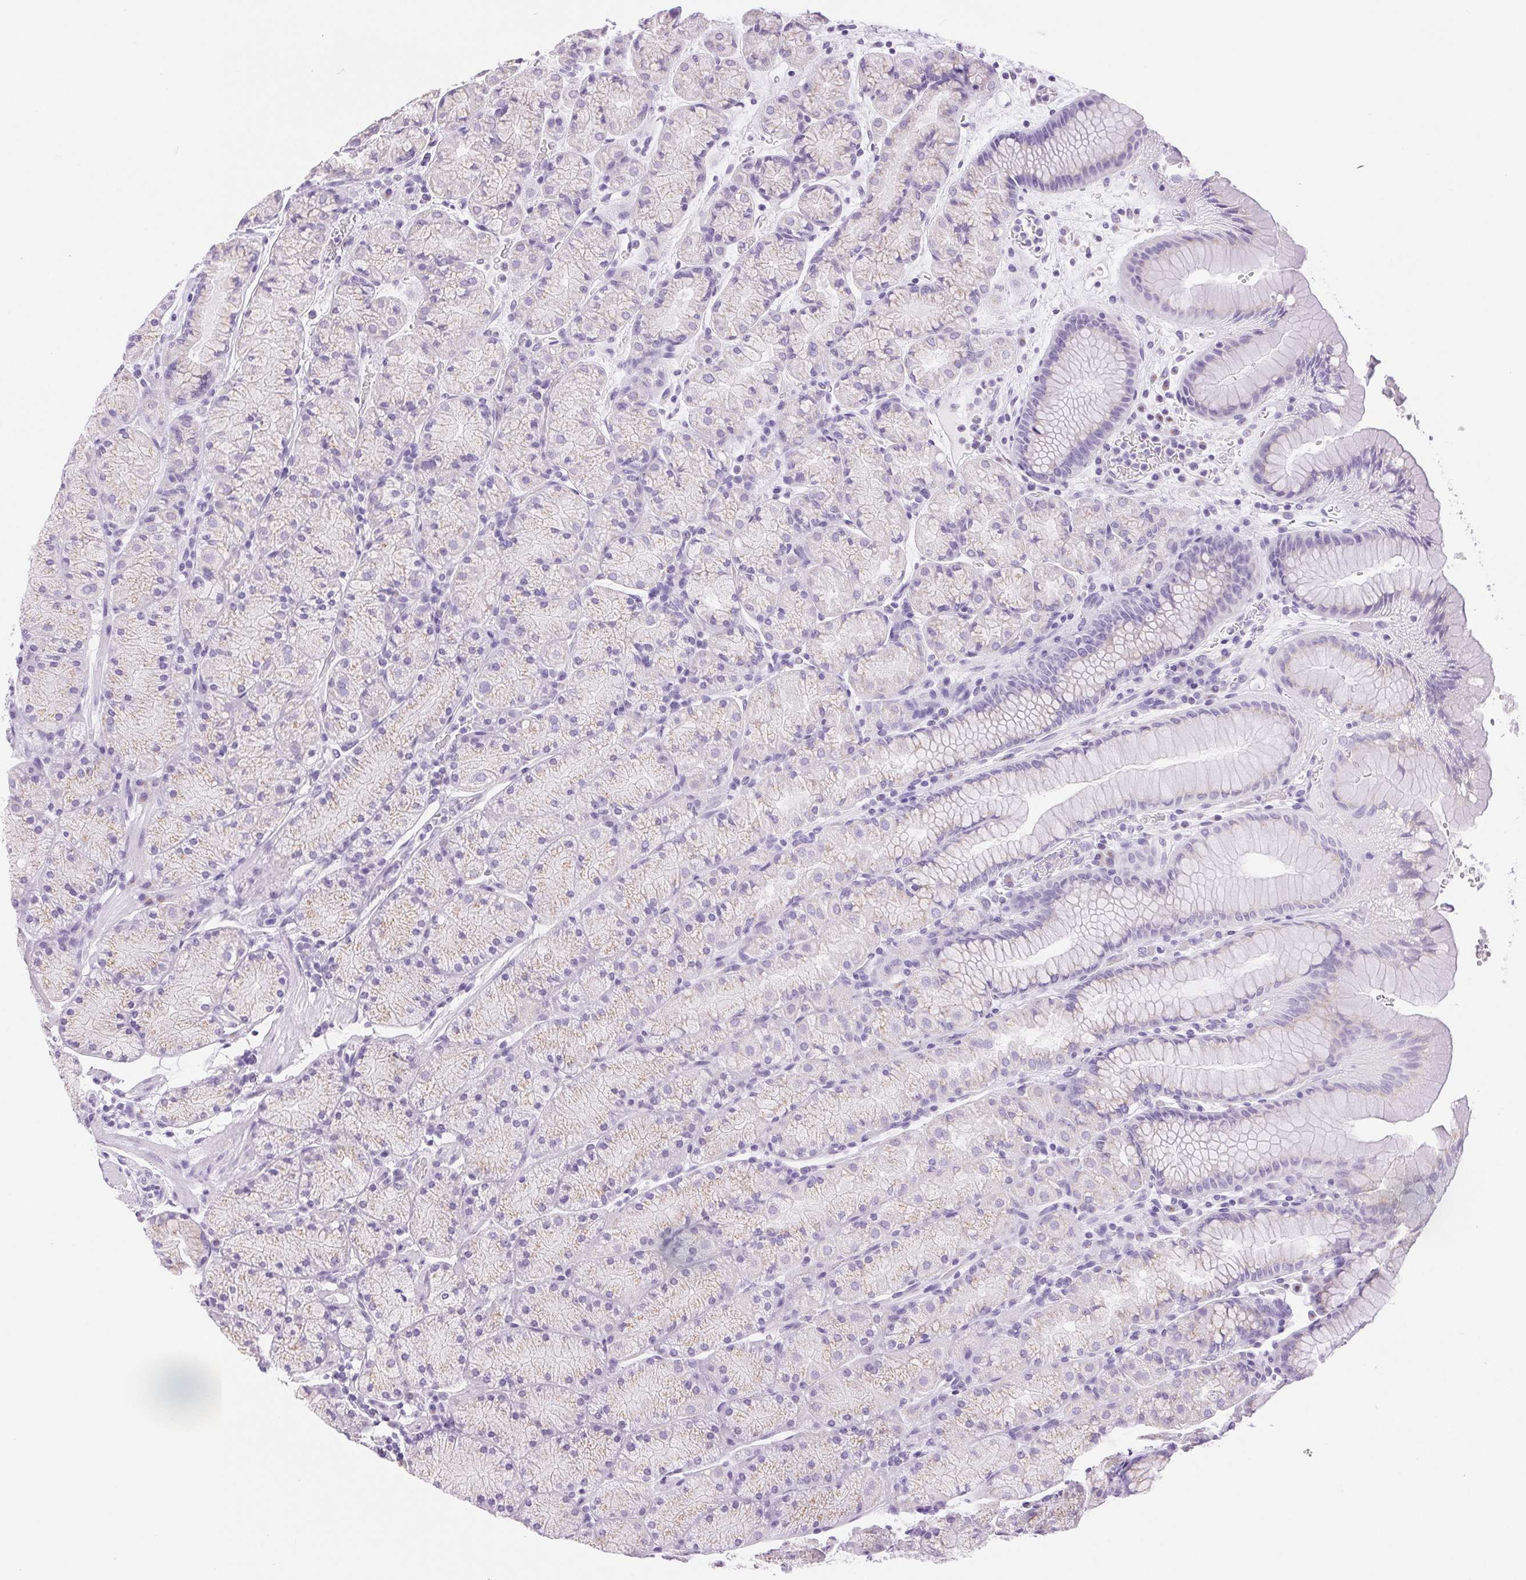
{"staining": {"intensity": "weak", "quantity": "25%-75%", "location": "cytoplasmic/membranous"}, "tissue": "stomach", "cell_type": "Glandular cells", "image_type": "normal", "snomed": [{"axis": "morphology", "description": "Normal tissue, NOS"}, {"axis": "topography", "description": "Stomach, upper"}, {"axis": "topography", "description": "Stomach"}], "caption": "The image shows immunohistochemical staining of benign stomach. There is weak cytoplasmic/membranous staining is present in about 25%-75% of glandular cells. The staining was performed using DAB (3,3'-diaminobenzidine), with brown indicating positive protein expression. Nuclei are stained blue with hematoxylin.", "gene": "SERPINB3", "patient": {"sex": "male", "age": 76}}